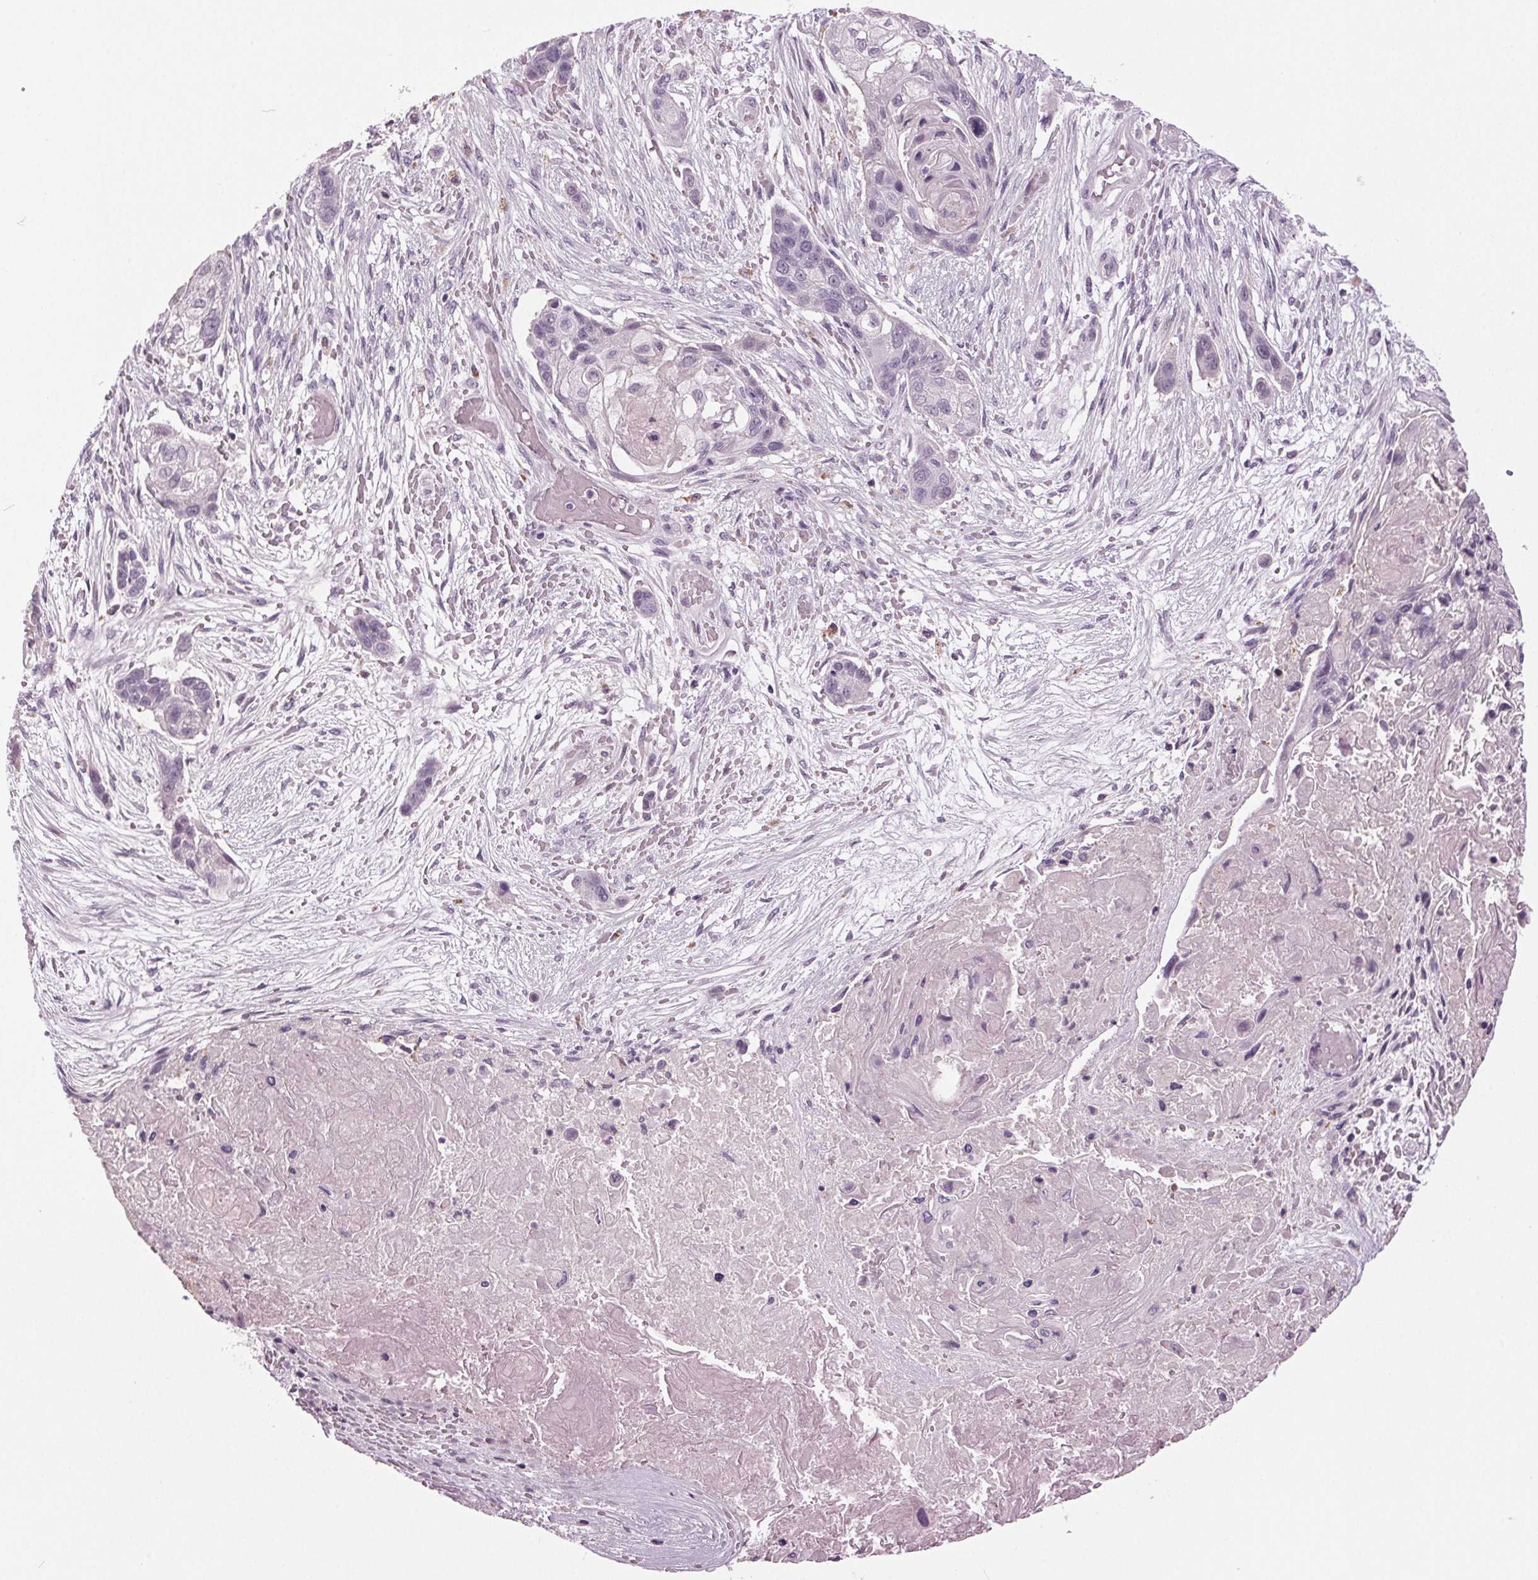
{"staining": {"intensity": "negative", "quantity": "none", "location": "none"}, "tissue": "lung cancer", "cell_type": "Tumor cells", "image_type": "cancer", "snomed": [{"axis": "morphology", "description": "Squamous cell carcinoma, NOS"}, {"axis": "topography", "description": "Lung"}], "caption": "Immunohistochemistry (IHC) micrograph of lung cancer (squamous cell carcinoma) stained for a protein (brown), which demonstrates no staining in tumor cells.", "gene": "DNAH12", "patient": {"sex": "male", "age": 69}}